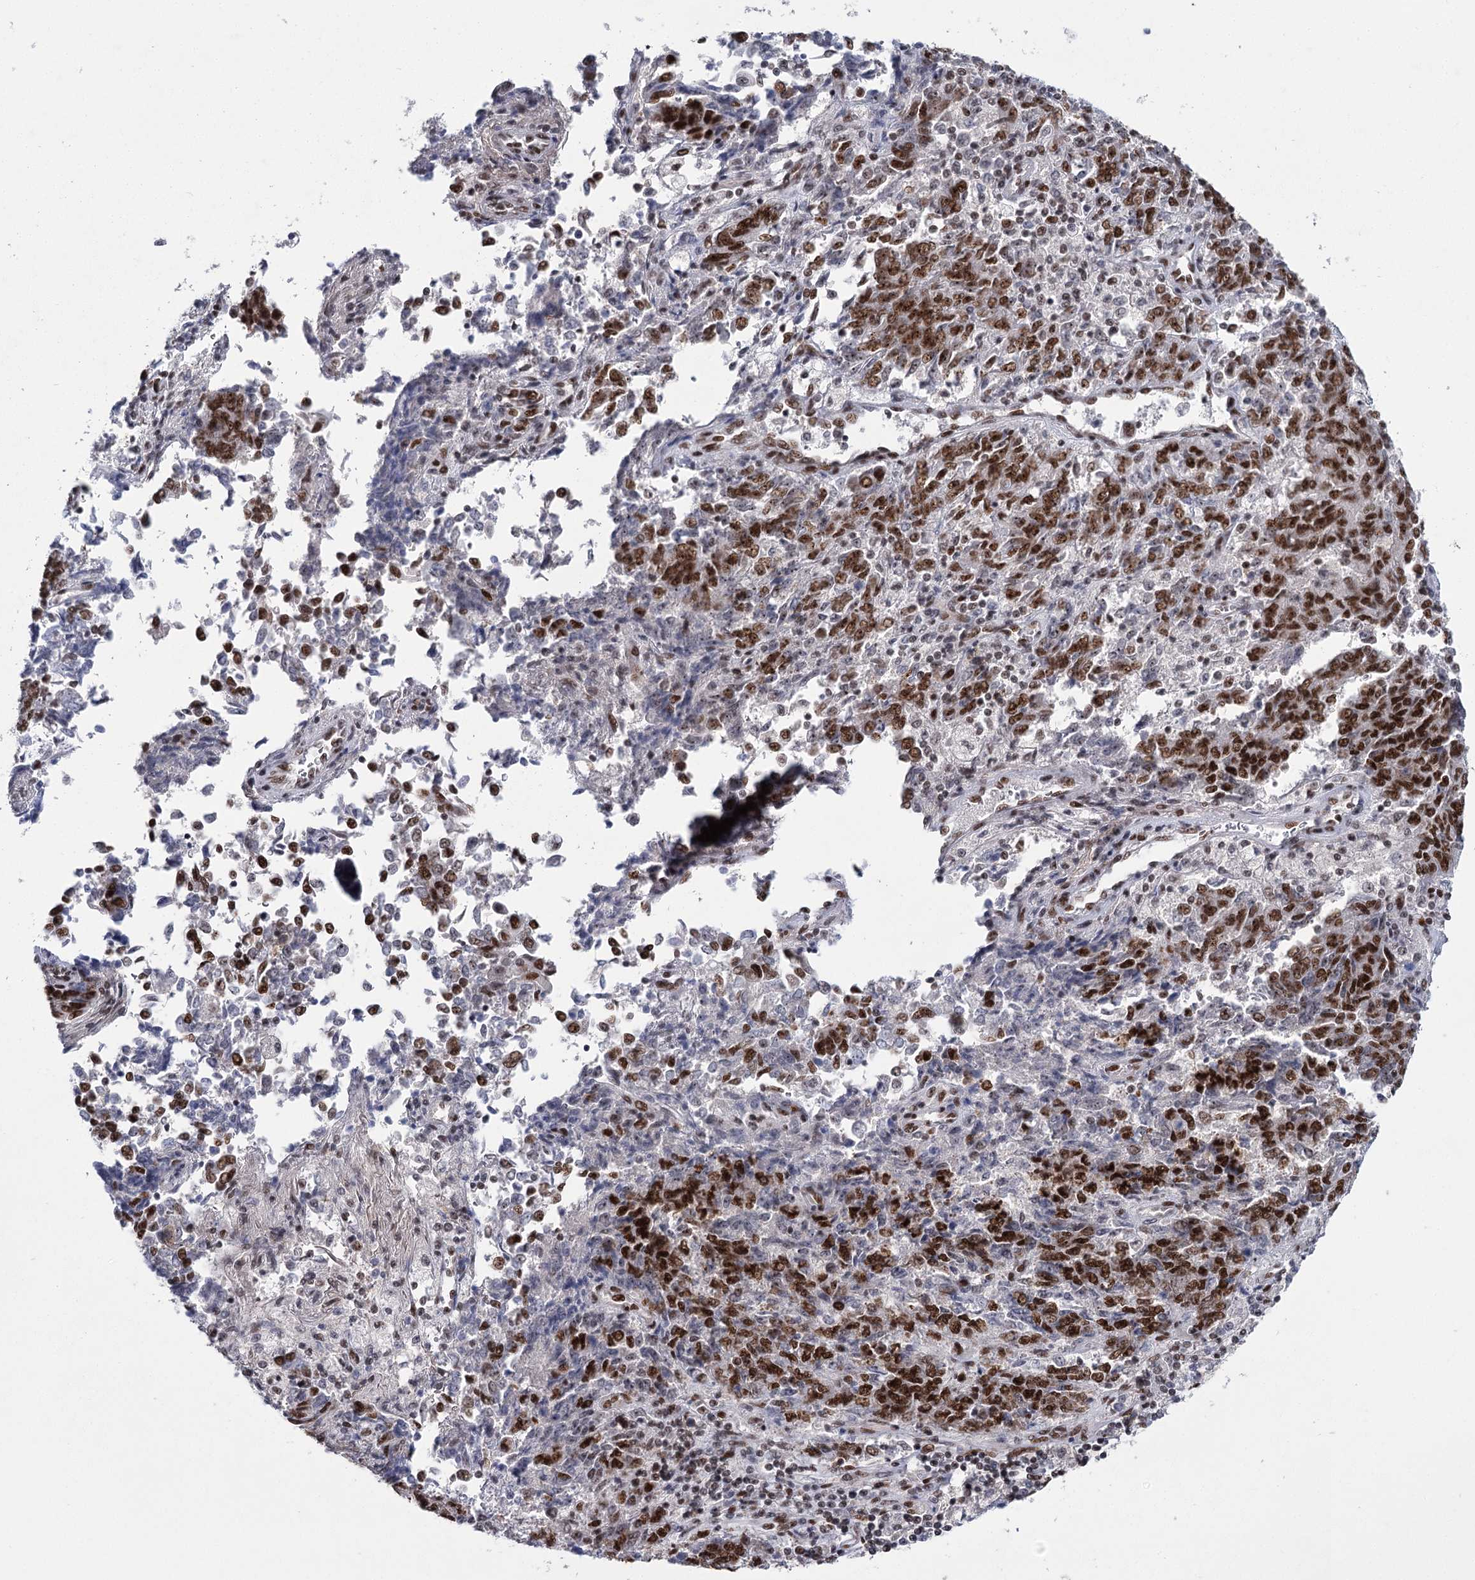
{"staining": {"intensity": "strong", "quantity": ">75%", "location": "nuclear"}, "tissue": "endometrial cancer", "cell_type": "Tumor cells", "image_type": "cancer", "snomed": [{"axis": "morphology", "description": "Adenocarcinoma, NOS"}, {"axis": "topography", "description": "Endometrium"}], "caption": "Immunohistochemistry (IHC) staining of endometrial adenocarcinoma, which reveals high levels of strong nuclear staining in approximately >75% of tumor cells indicating strong nuclear protein staining. The staining was performed using DAB (3,3'-diaminobenzidine) (brown) for protein detection and nuclei were counterstained in hematoxylin (blue).", "gene": "SCAF8", "patient": {"sex": "female", "age": 80}}